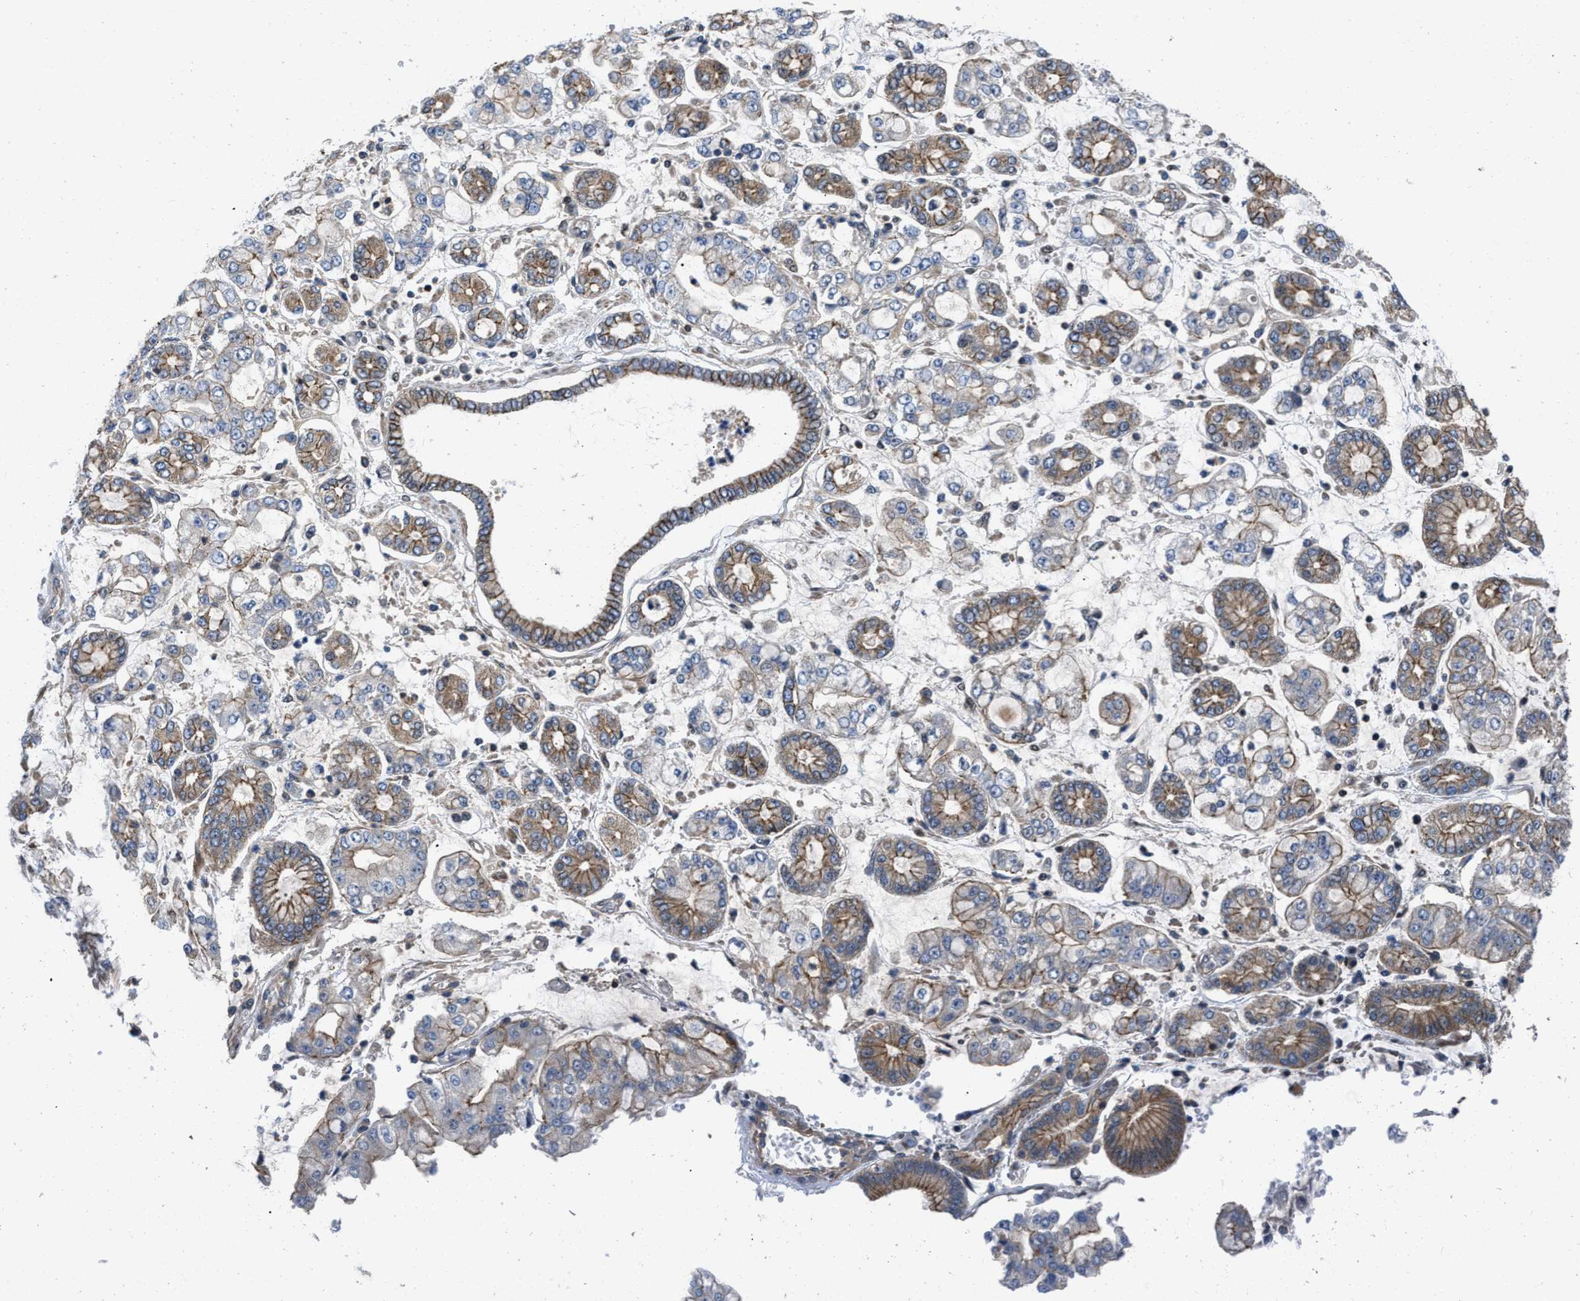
{"staining": {"intensity": "moderate", "quantity": "25%-75%", "location": "cytoplasmic/membranous"}, "tissue": "stomach cancer", "cell_type": "Tumor cells", "image_type": "cancer", "snomed": [{"axis": "morphology", "description": "Adenocarcinoma, NOS"}, {"axis": "topography", "description": "Stomach"}], "caption": "Immunohistochemical staining of human adenocarcinoma (stomach) shows medium levels of moderate cytoplasmic/membranous protein staining in about 25%-75% of tumor cells. The staining was performed using DAB, with brown indicating positive protein expression. Nuclei are stained blue with hematoxylin.", "gene": "PRDM14", "patient": {"sex": "male", "age": 76}}